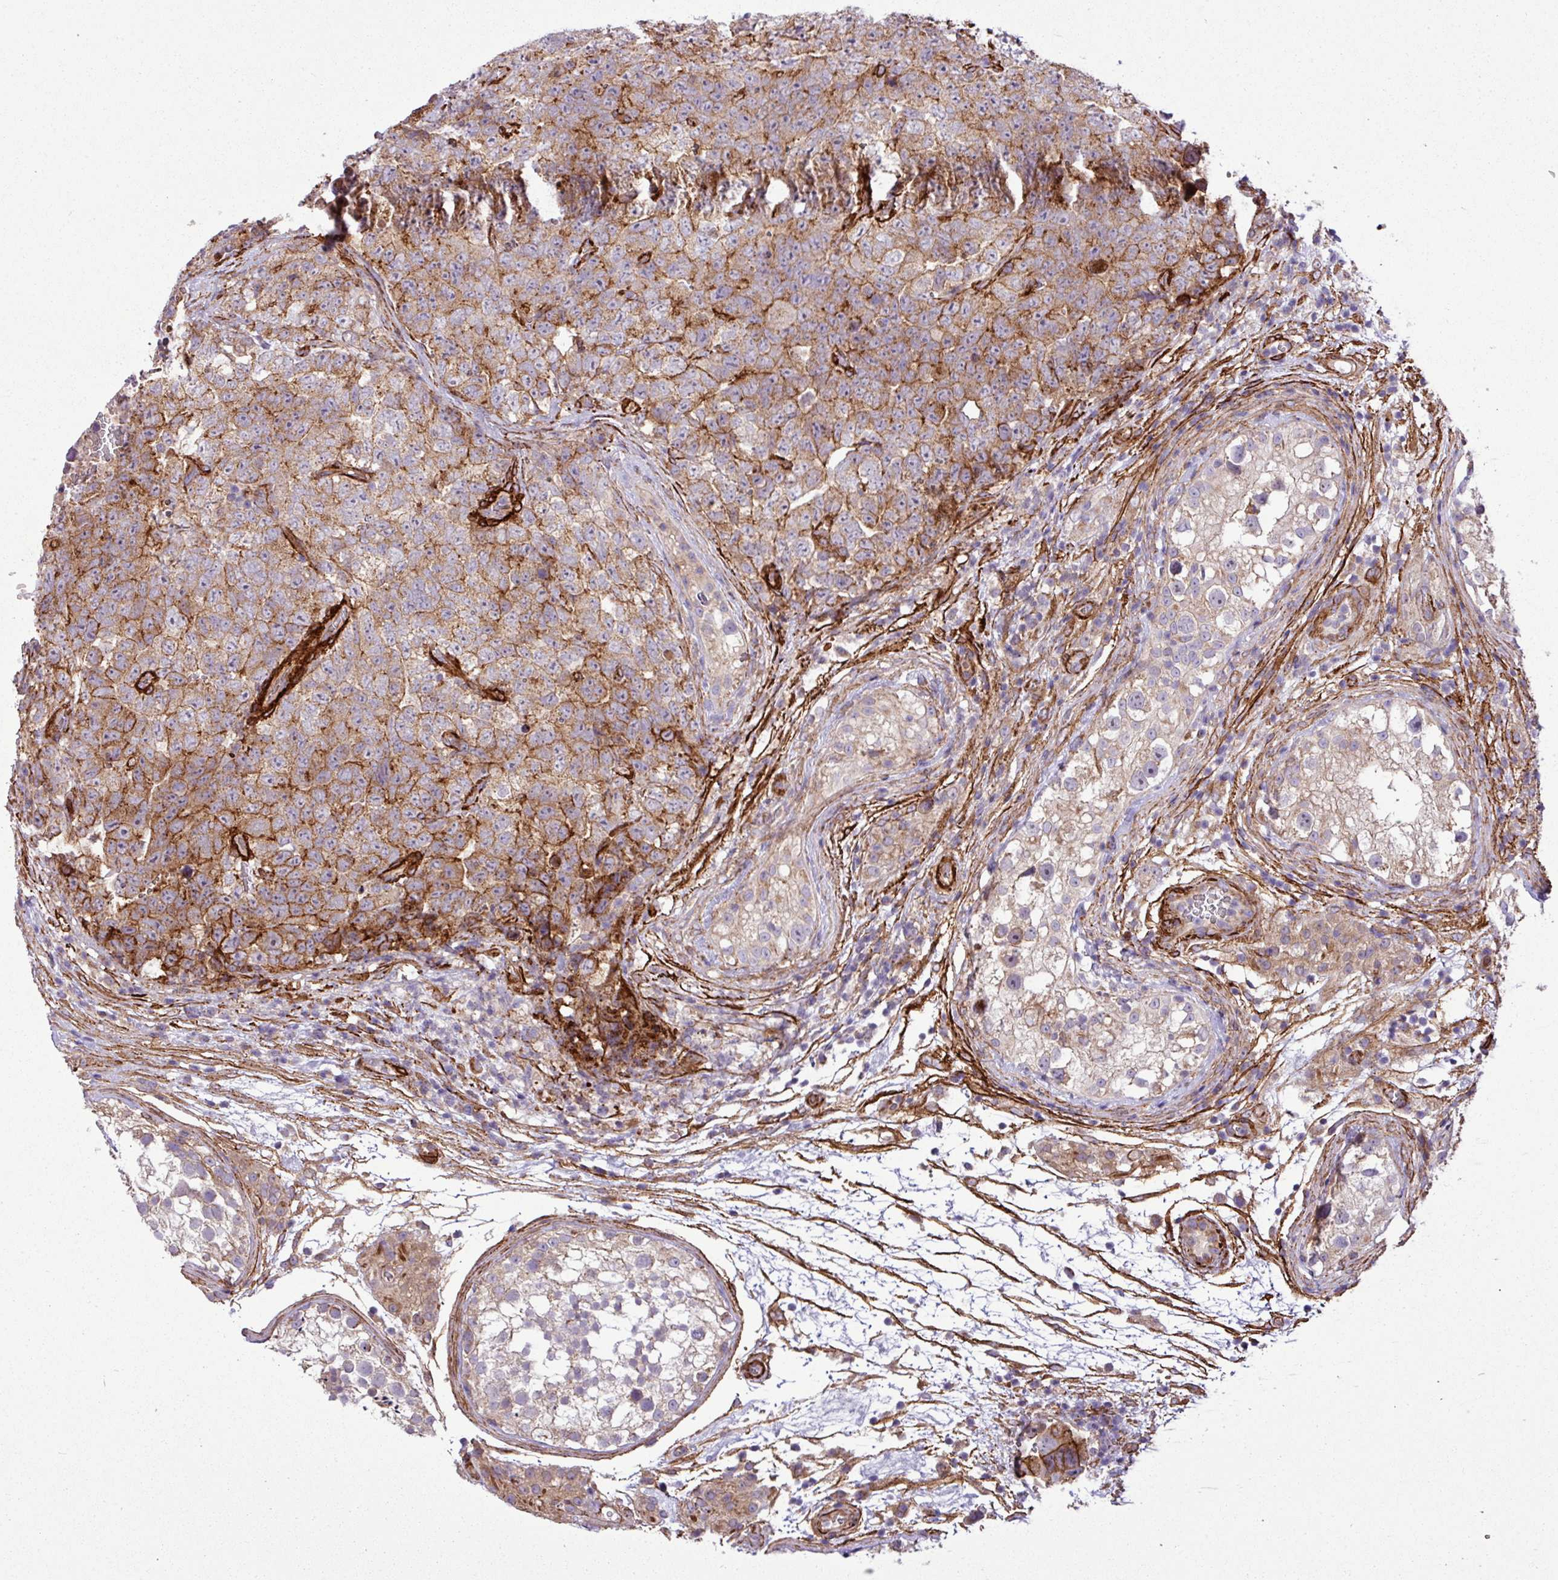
{"staining": {"intensity": "moderate", "quantity": ">75%", "location": "cytoplasmic/membranous"}, "tissue": "testis cancer", "cell_type": "Tumor cells", "image_type": "cancer", "snomed": [{"axis": "morphology", "description": "Seminoma, NOS"}, {"axis": "morphology", "description": "Teratoma, malignant, NOS"}, {"axis": "topography", "description": "Testis"}], "caption": "Immunohistochemistry staining of seminoma (testis), which exhibits medium levels of moderate cytoplasmic/membranous staining in approximately >75% of tumor cells indicating moderate cytoplasmic/membranous protein expression. The staining was performed using DAB (brown) for protein detection and nuclei were counterstained in hematoxylin (blue).", "gene": "FAM47E", "patient": {"sex": "male", "age": 34}}